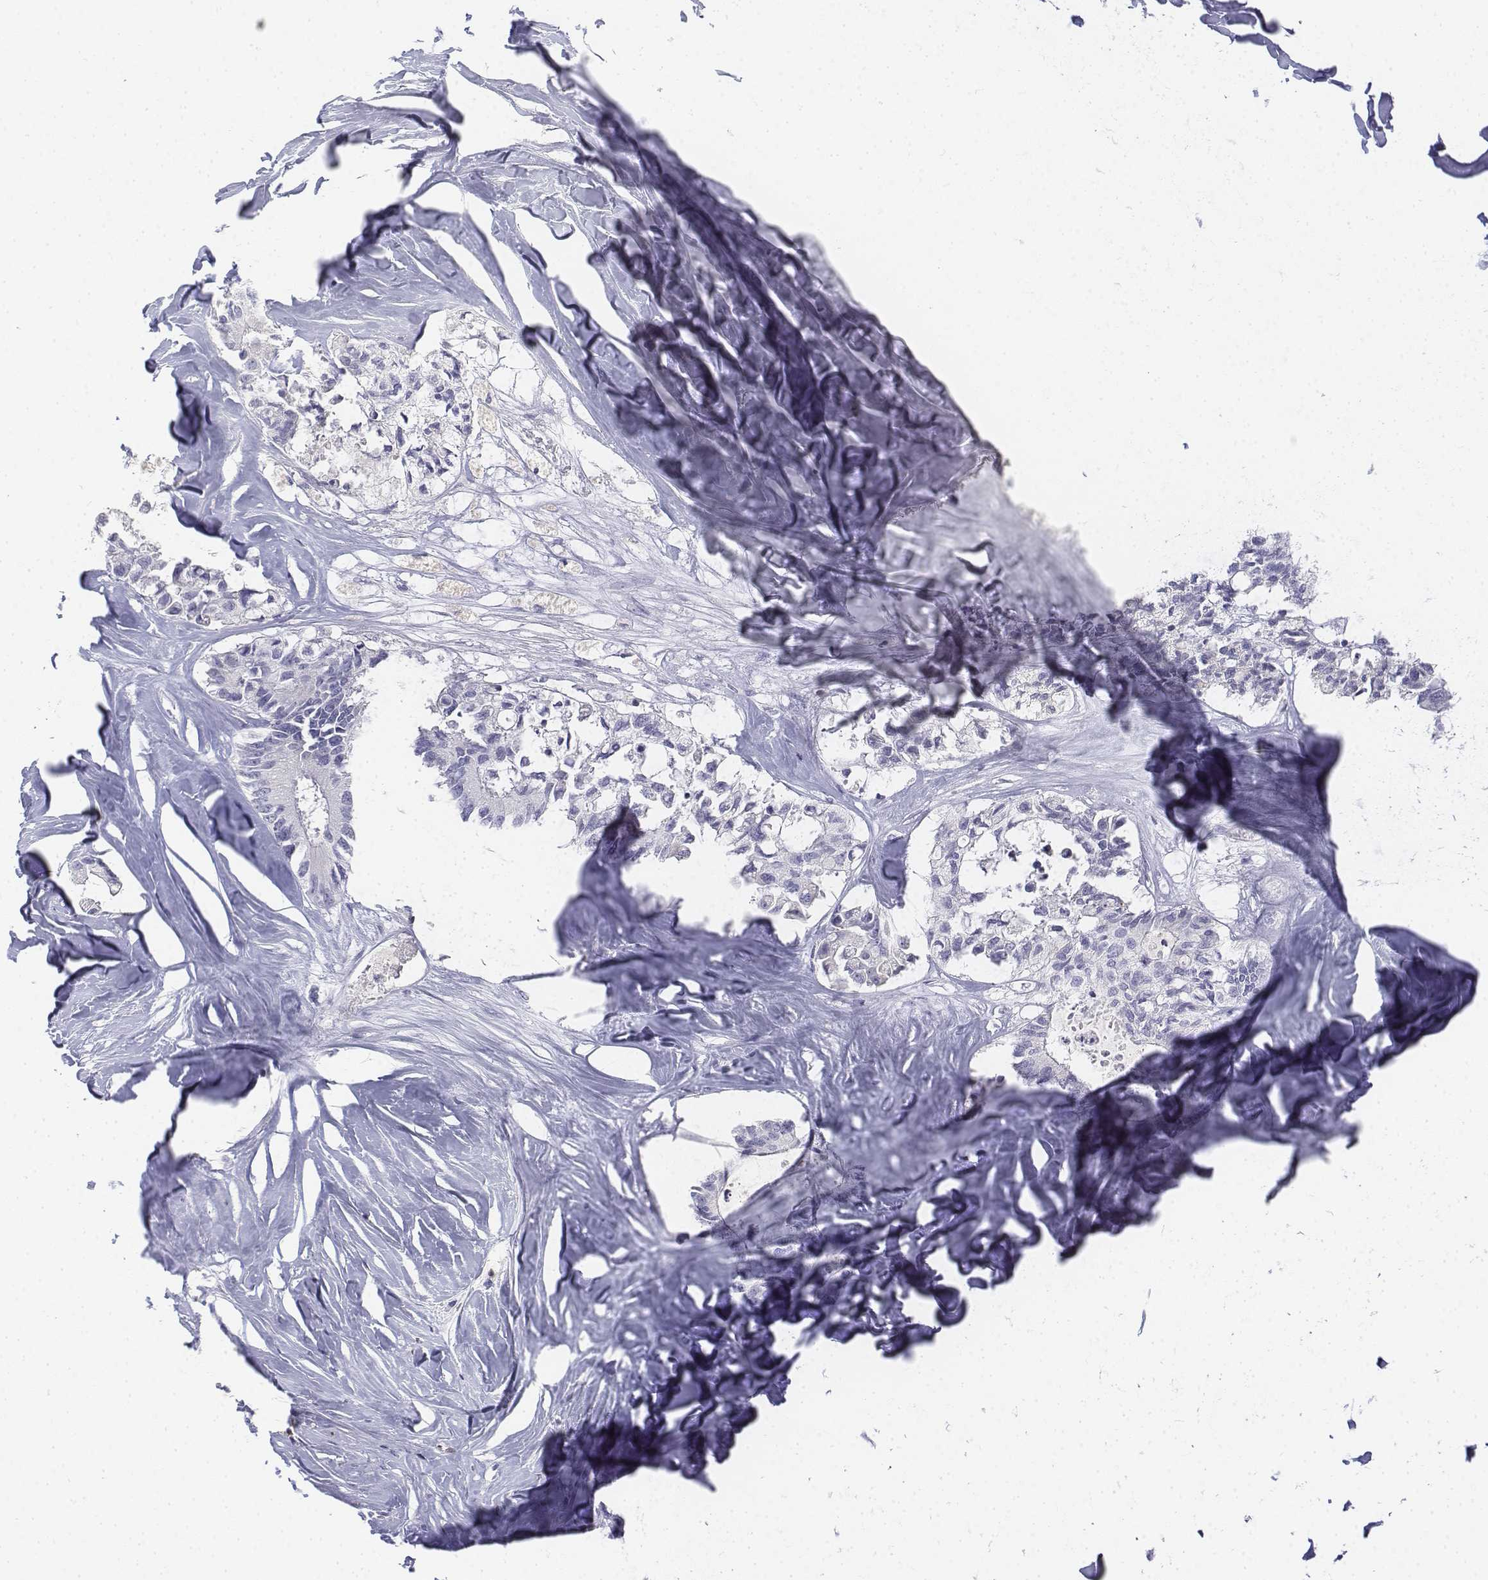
{"staining": {"intensity": "negative", "quantity": "none", "location": "none"}, "tissue": "colorectal cancer", "cell_type": "Tumor cells", "image_type": "cancer", "snomed": [{"axis": "morphology", "description": "Adenocarcinoma, NOS"}, {"axis": "topography", "description": "Colon"}, {"axis": "topography", "description": "Rectum"}], "caption": "This is a image of immunohistochemistry staining of colorectal adenocarcinoma, which shows no staining in tumor cells. (Immunohistochemistry (ihc), brightfield microscopy, high magnification).", "gene": "CD3E", "patient": {"sex": "male", "age": 57}}